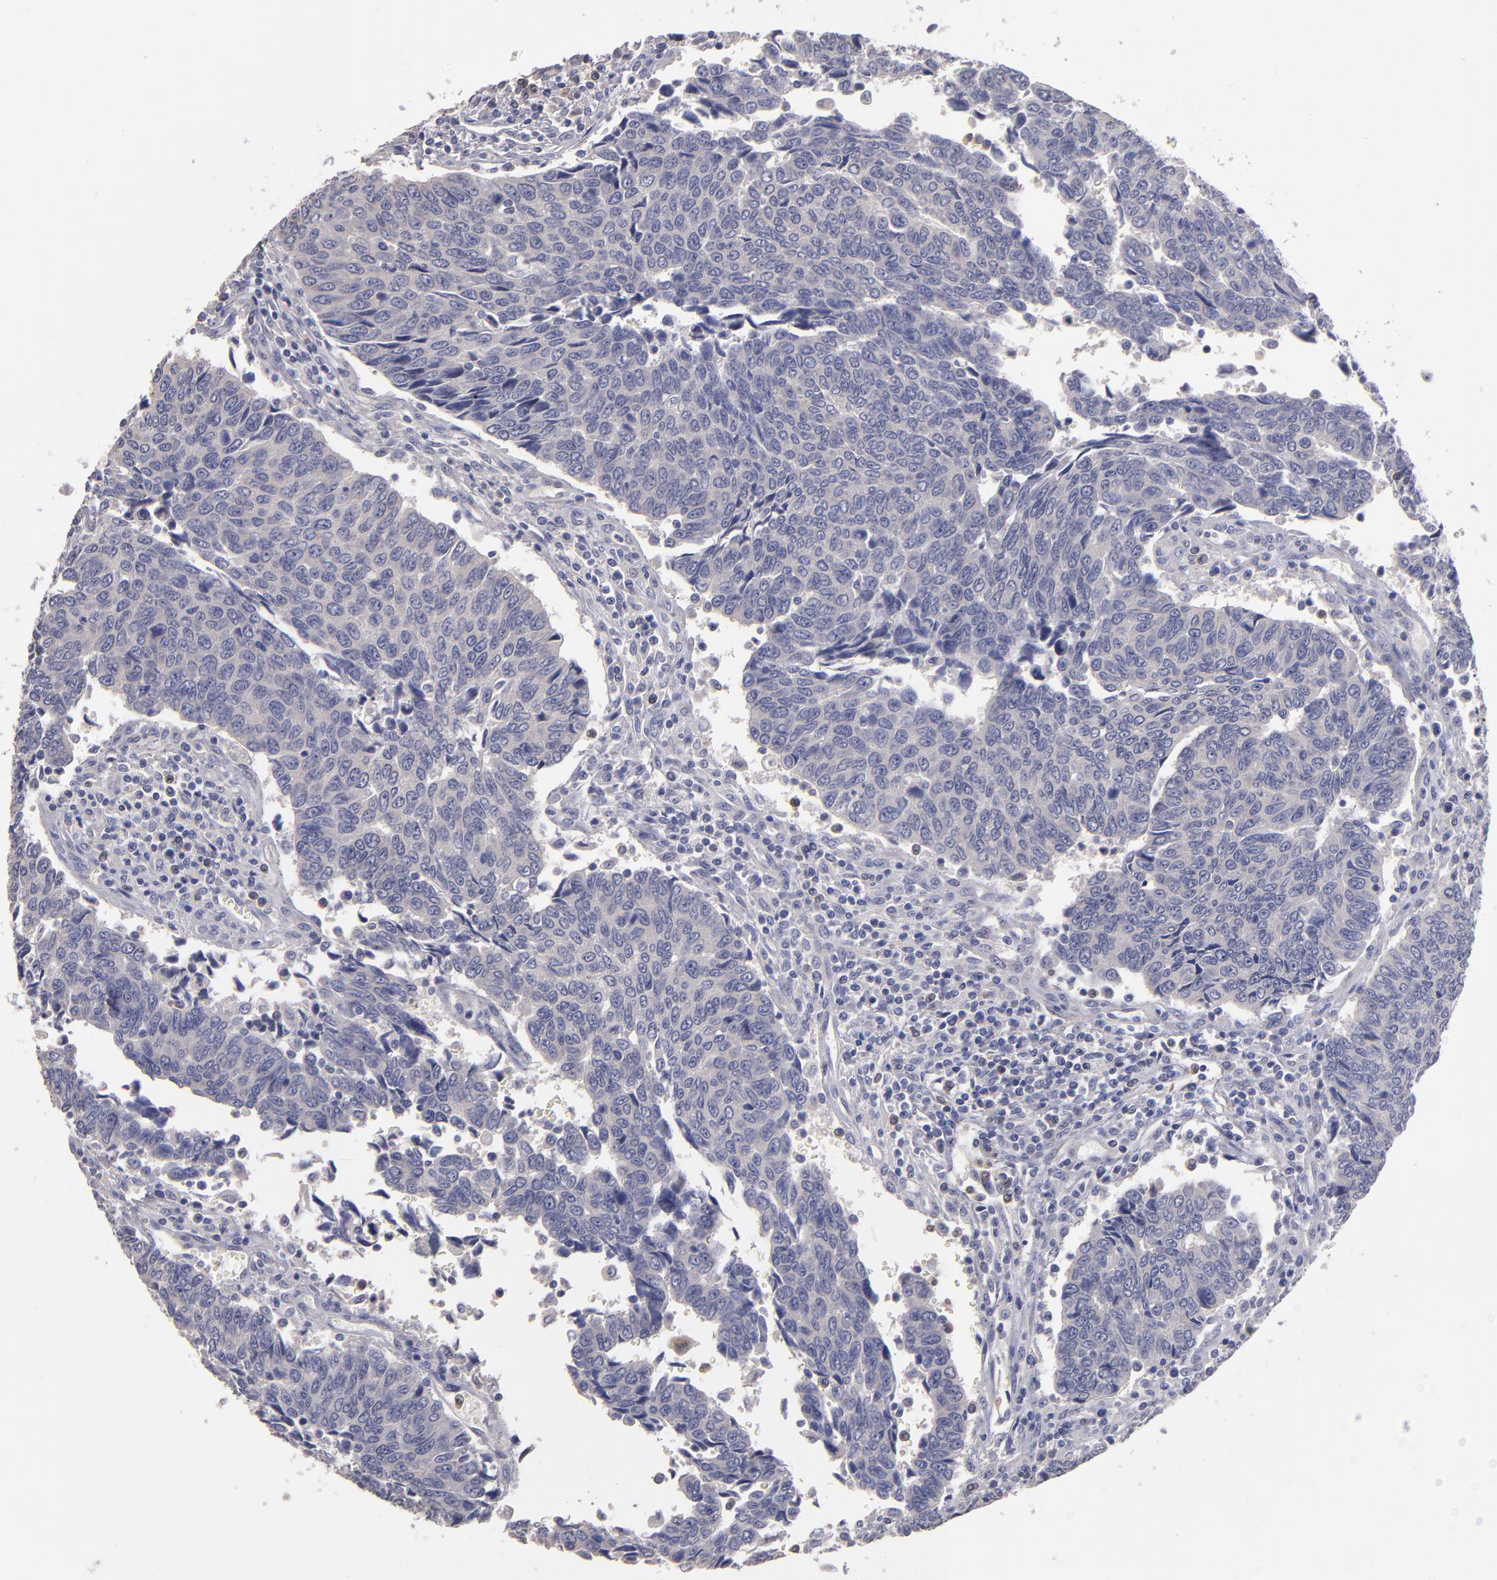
{"staining": {"intensity": "negative", "quantity": "none", "location": "none"}, "tissue": "urothelial cancer", "cell_type": "Tumor cells", "image_type": "cancer", "snomed": [{"axis": "morphology", "description": "Urothelial carcinoma, High grade"}, {"axis": "topography", "description": "Urinary bladder"}], "caption": "Micrograph shows no significant protein expression in tumor cells of urothelial cancer. (Brightfield microscopy of DAB (3,3'-diaminobenzidine) IHC at high magnification).", "gene": "MAGEE1", "patient": {"sex": "male", "age": 86}}